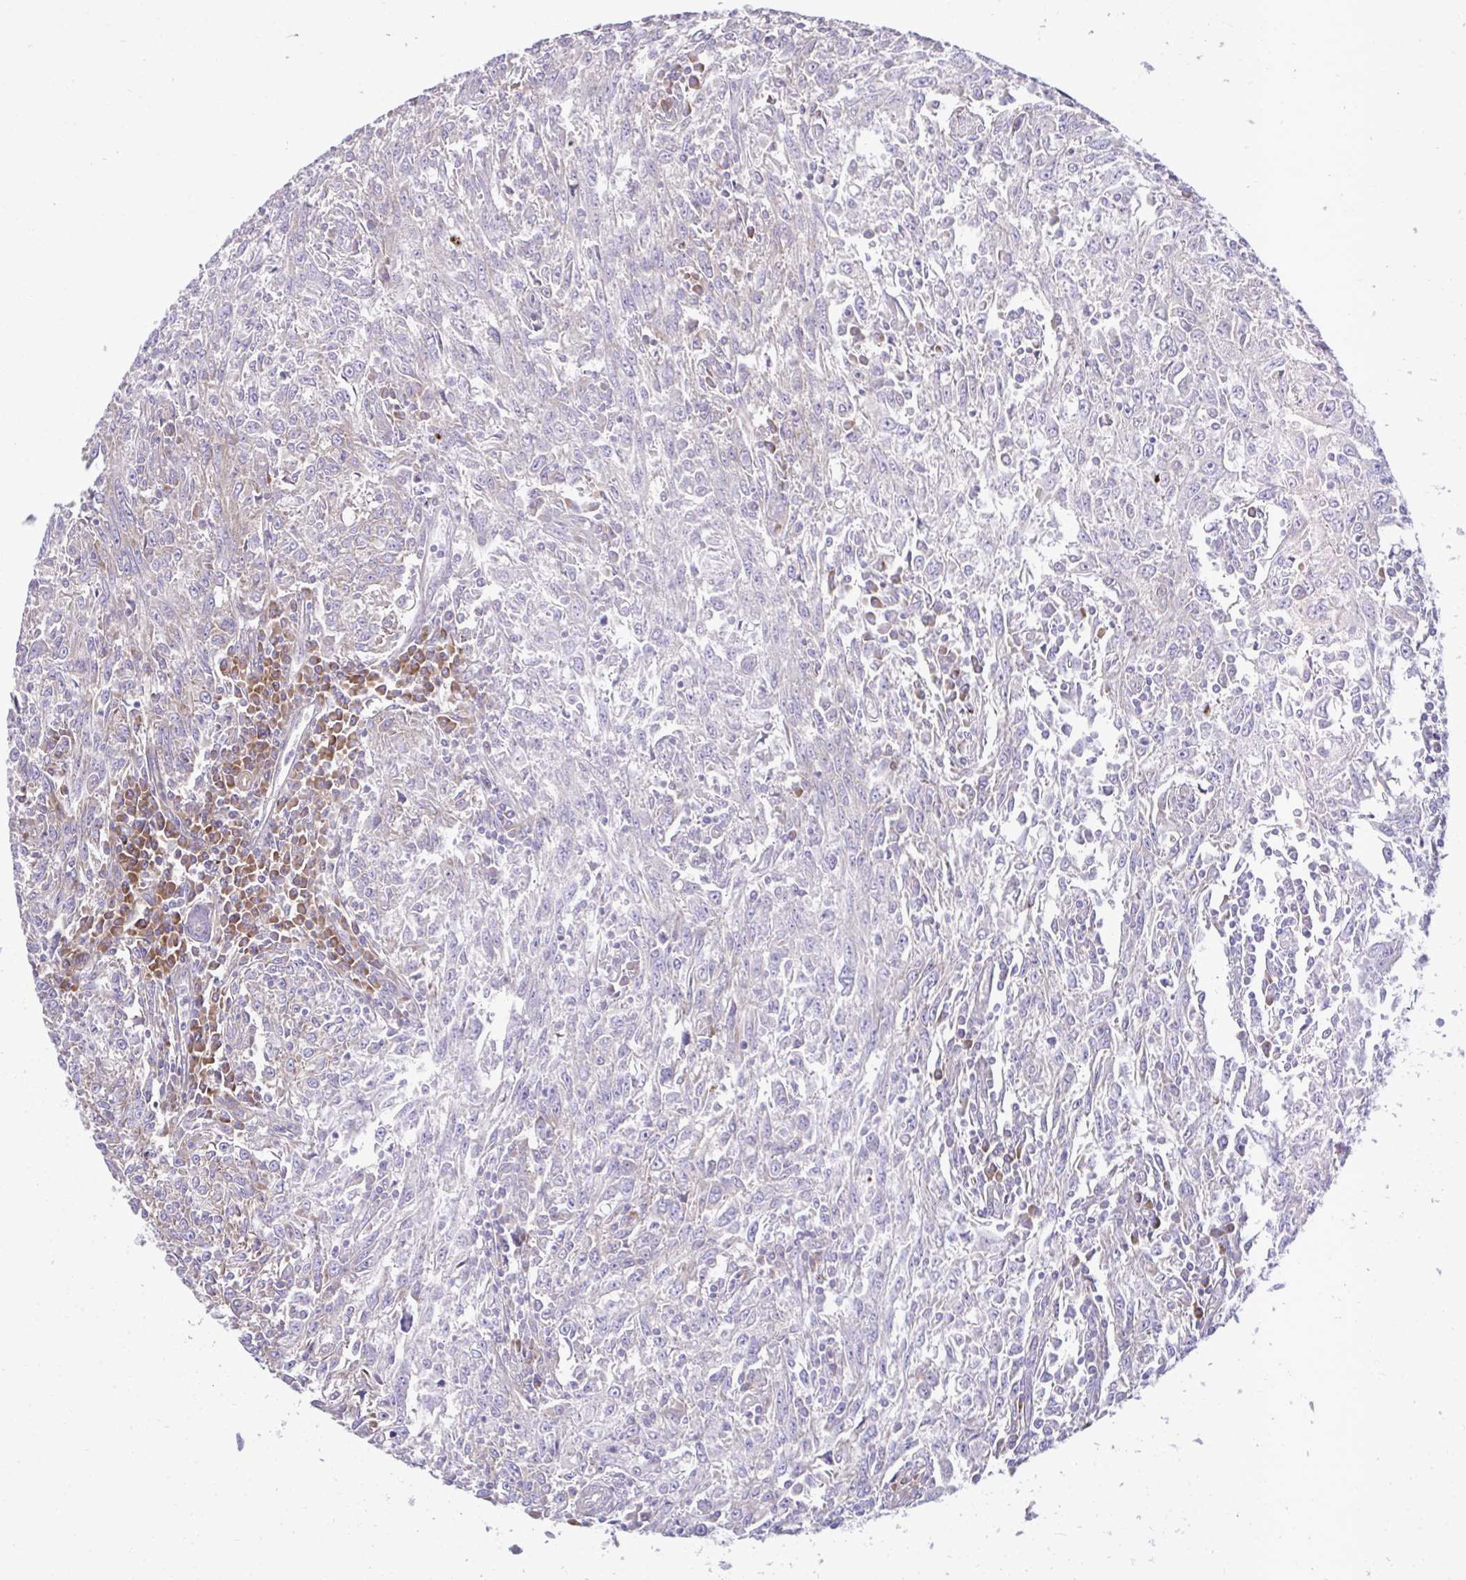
{"staining": {"intensity": "weak", "quantity": "<25%", "location": "cytoplasmic/membranous"}, "tissue": "breast cancer", "cell_type": "Tumor cells", "image_type": "cancer", "snomed": [{"axis": "morphology", "description": "Duct carcinoma"}, {"axis": "topography", "description": "Breast"}], "caption": "IHC of human breast cancer demonstrates no positivity in tumor cells.", "gene": "RPS15", "patient": {"sex": "female", "age": 50}}